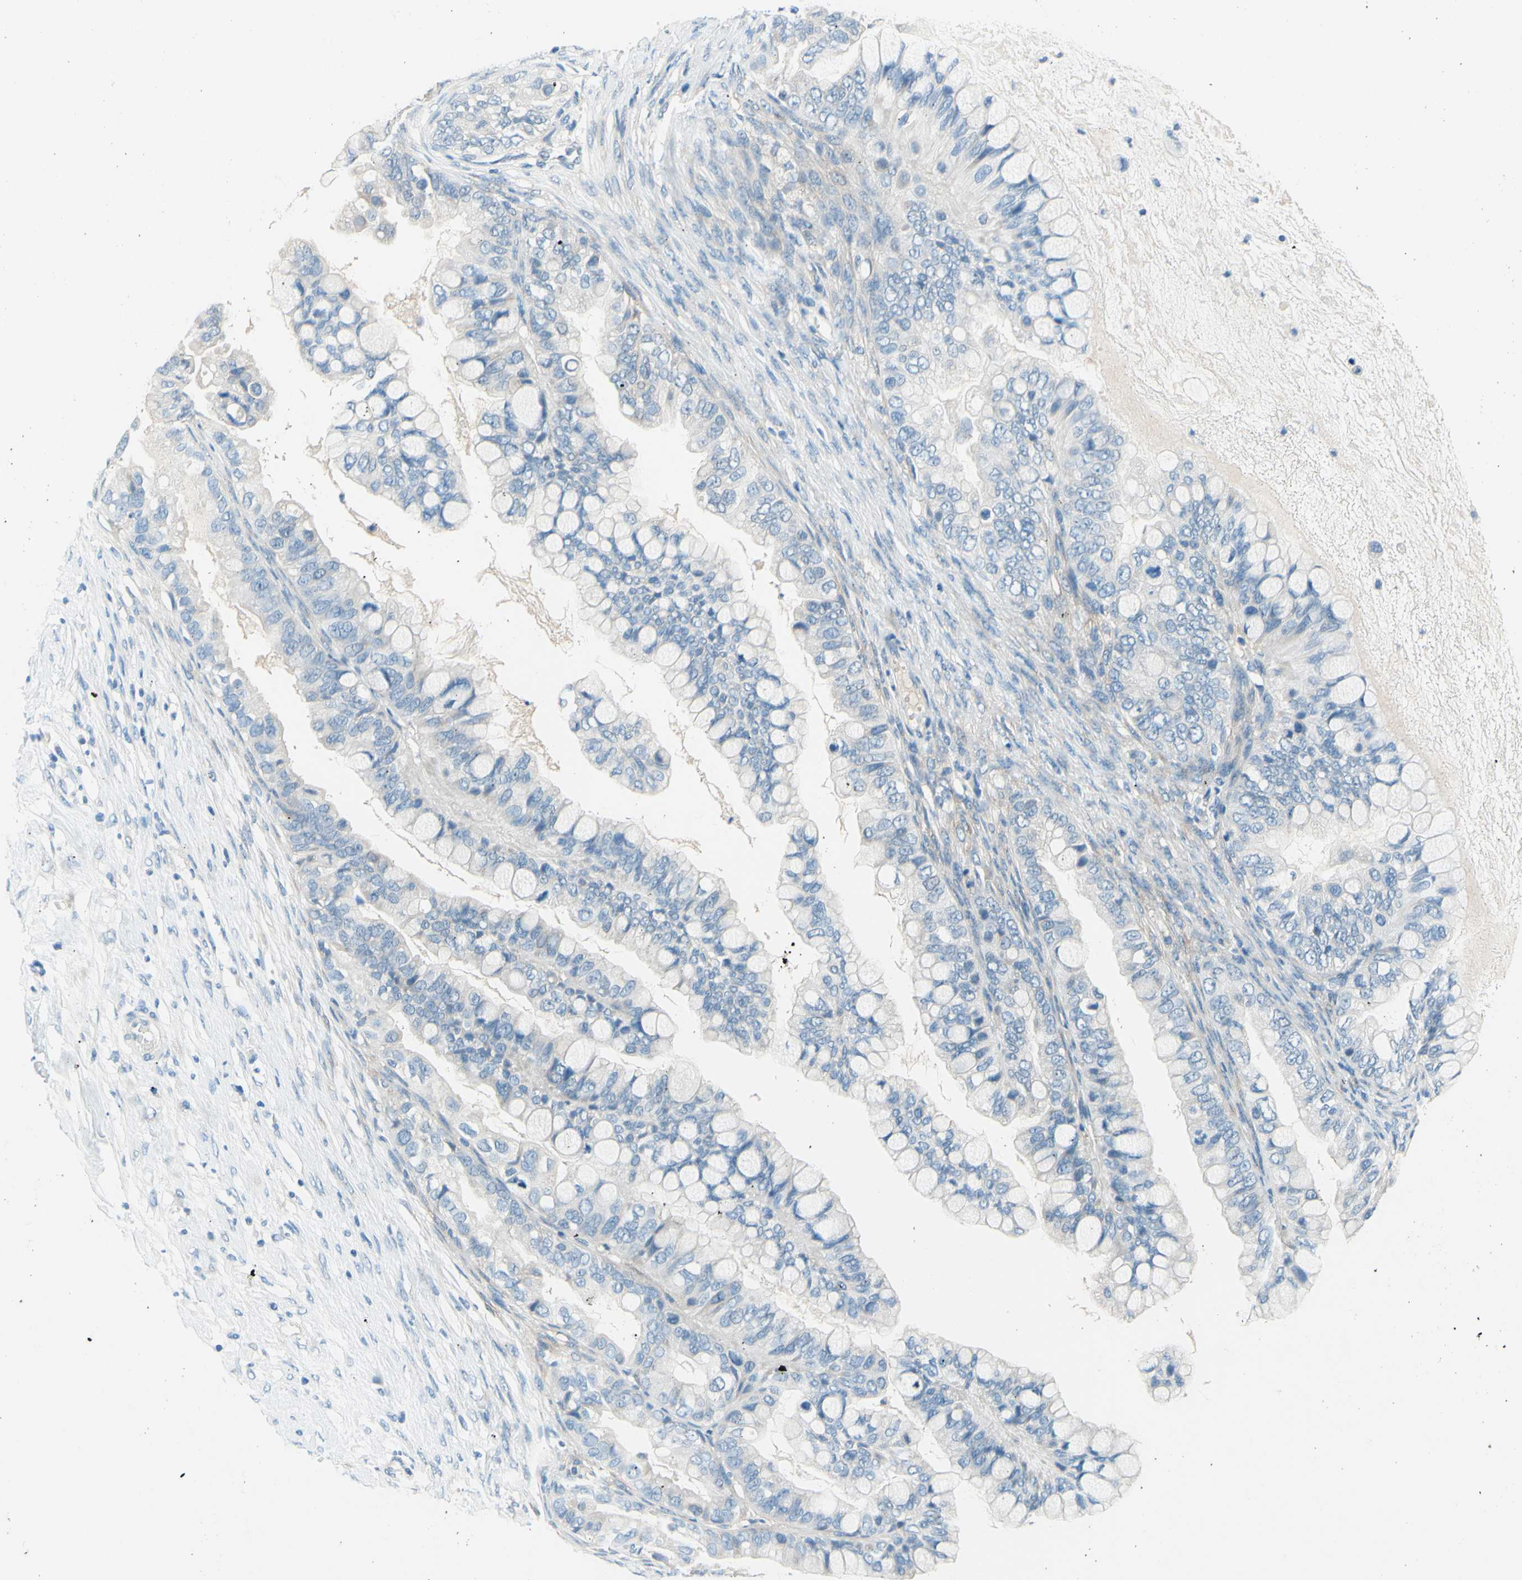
{"staining": {"intensity": "negative", "quantity": "none", "location": "none"}, "tissue": "ovarian cancer", "cell_type": "Tumor cells", "image_type": "cancer", "snomed": [{"axis": "morphology", "description": "Cystadenocarcinoma, mucinous, NOS"}, {"axis": "topography", "description": "Ovary"}], "caption": "DAB immunohistochemical staining of human ovarian cancer shows no significant expression in tumor cells.", "gene": "PASD1", "patient": {"sex": "female", "age": 80}}